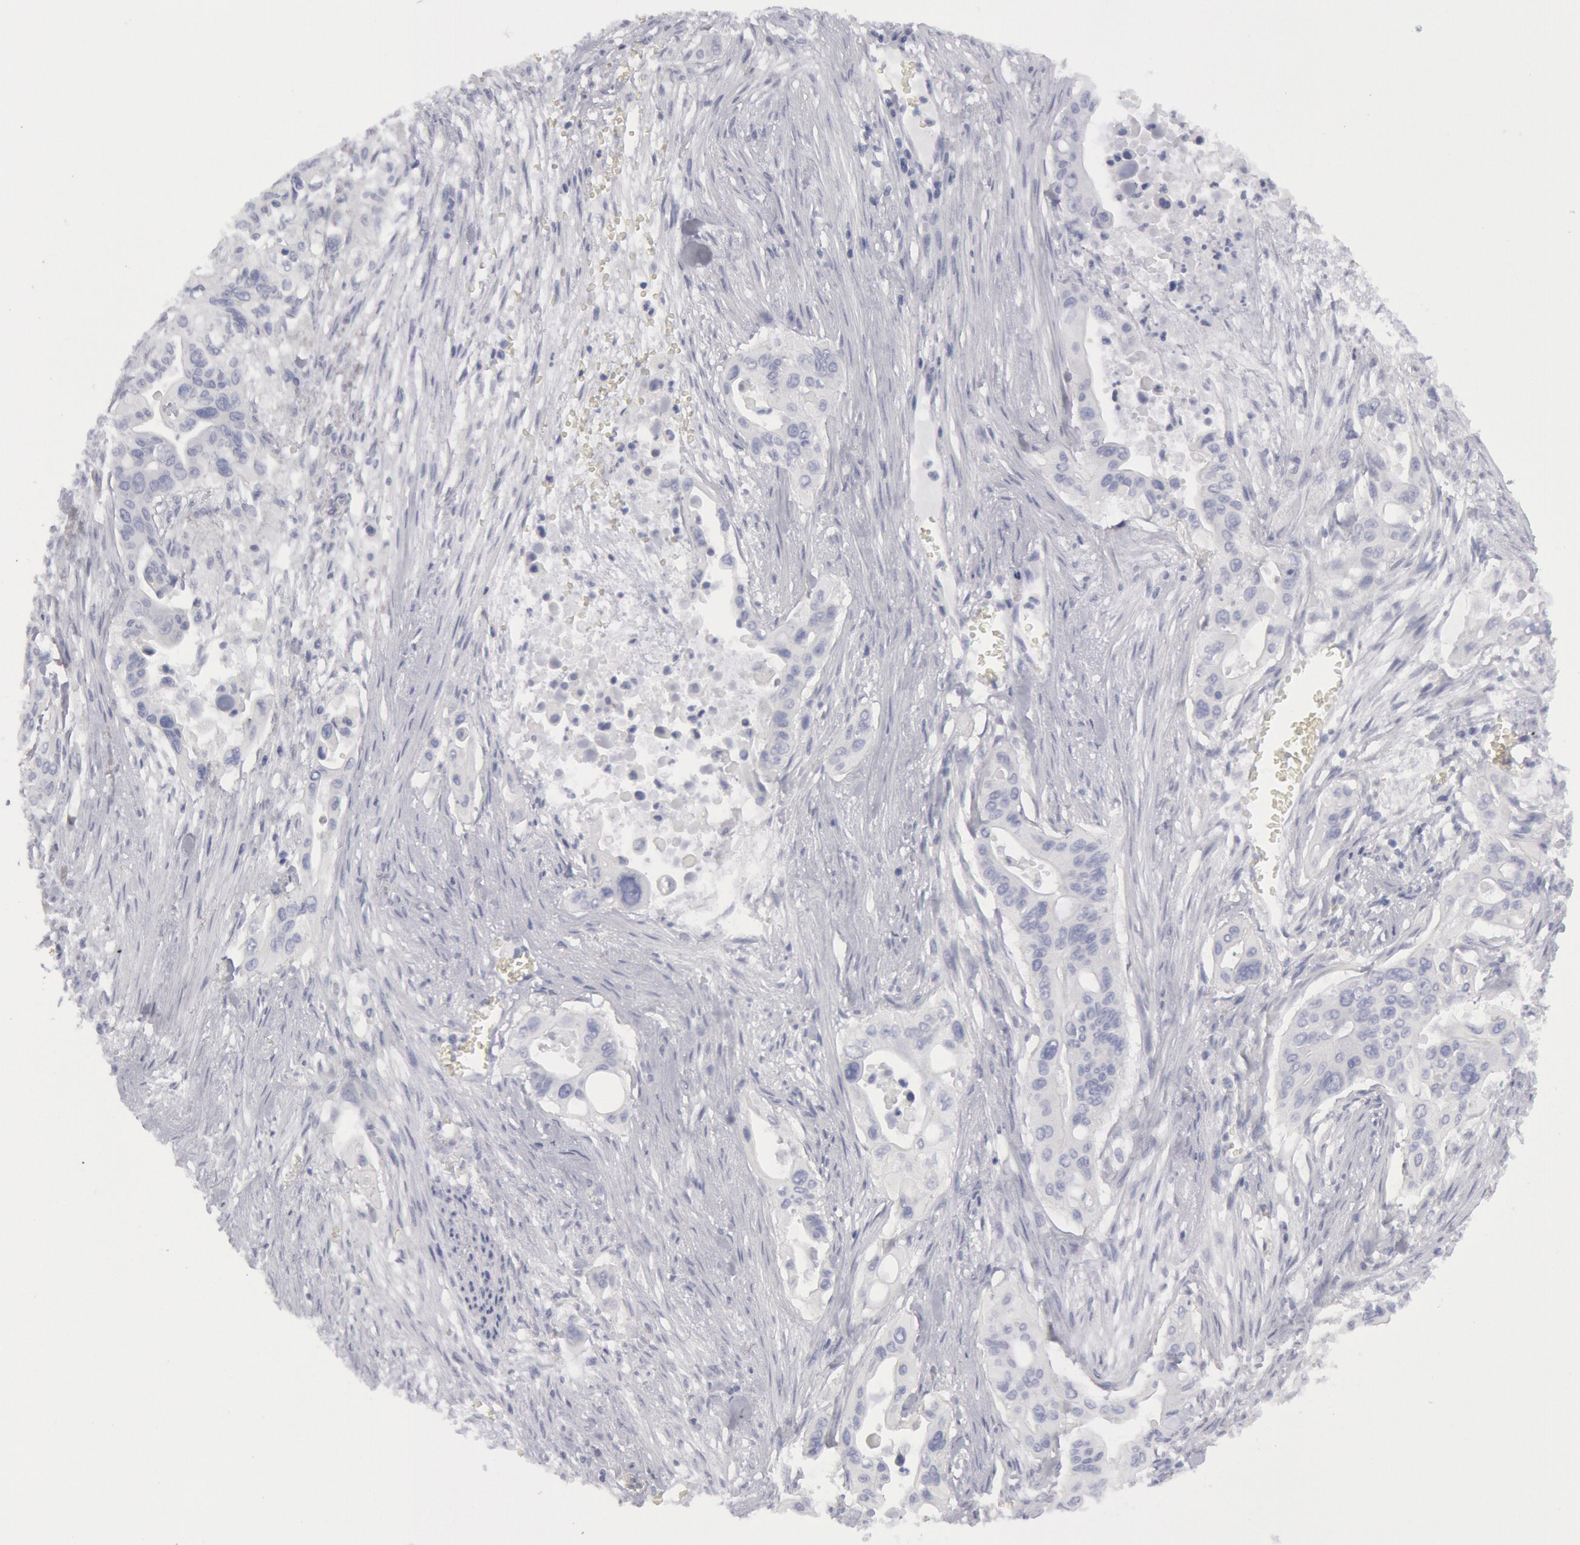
{"staining": {"intensity": "negative", "quantity": "none", "location": "none"}, "tissue": "pancreatic cancer", "cell_type": "Tumor cells", "image_type": "cancer", "snomed": [{"axis": "morphology", "description": "Adenocarcinoma, NOS"}, {"axis": "topography", "description": "Pancreas"}], "caption": "Immunohistochemistry micrograph of human pancreatic cancer stained for a protein (brown), which shows no staining in tumor cells.", "gene": "FHL1", "patient": {"sex": "male", "age": 77}}